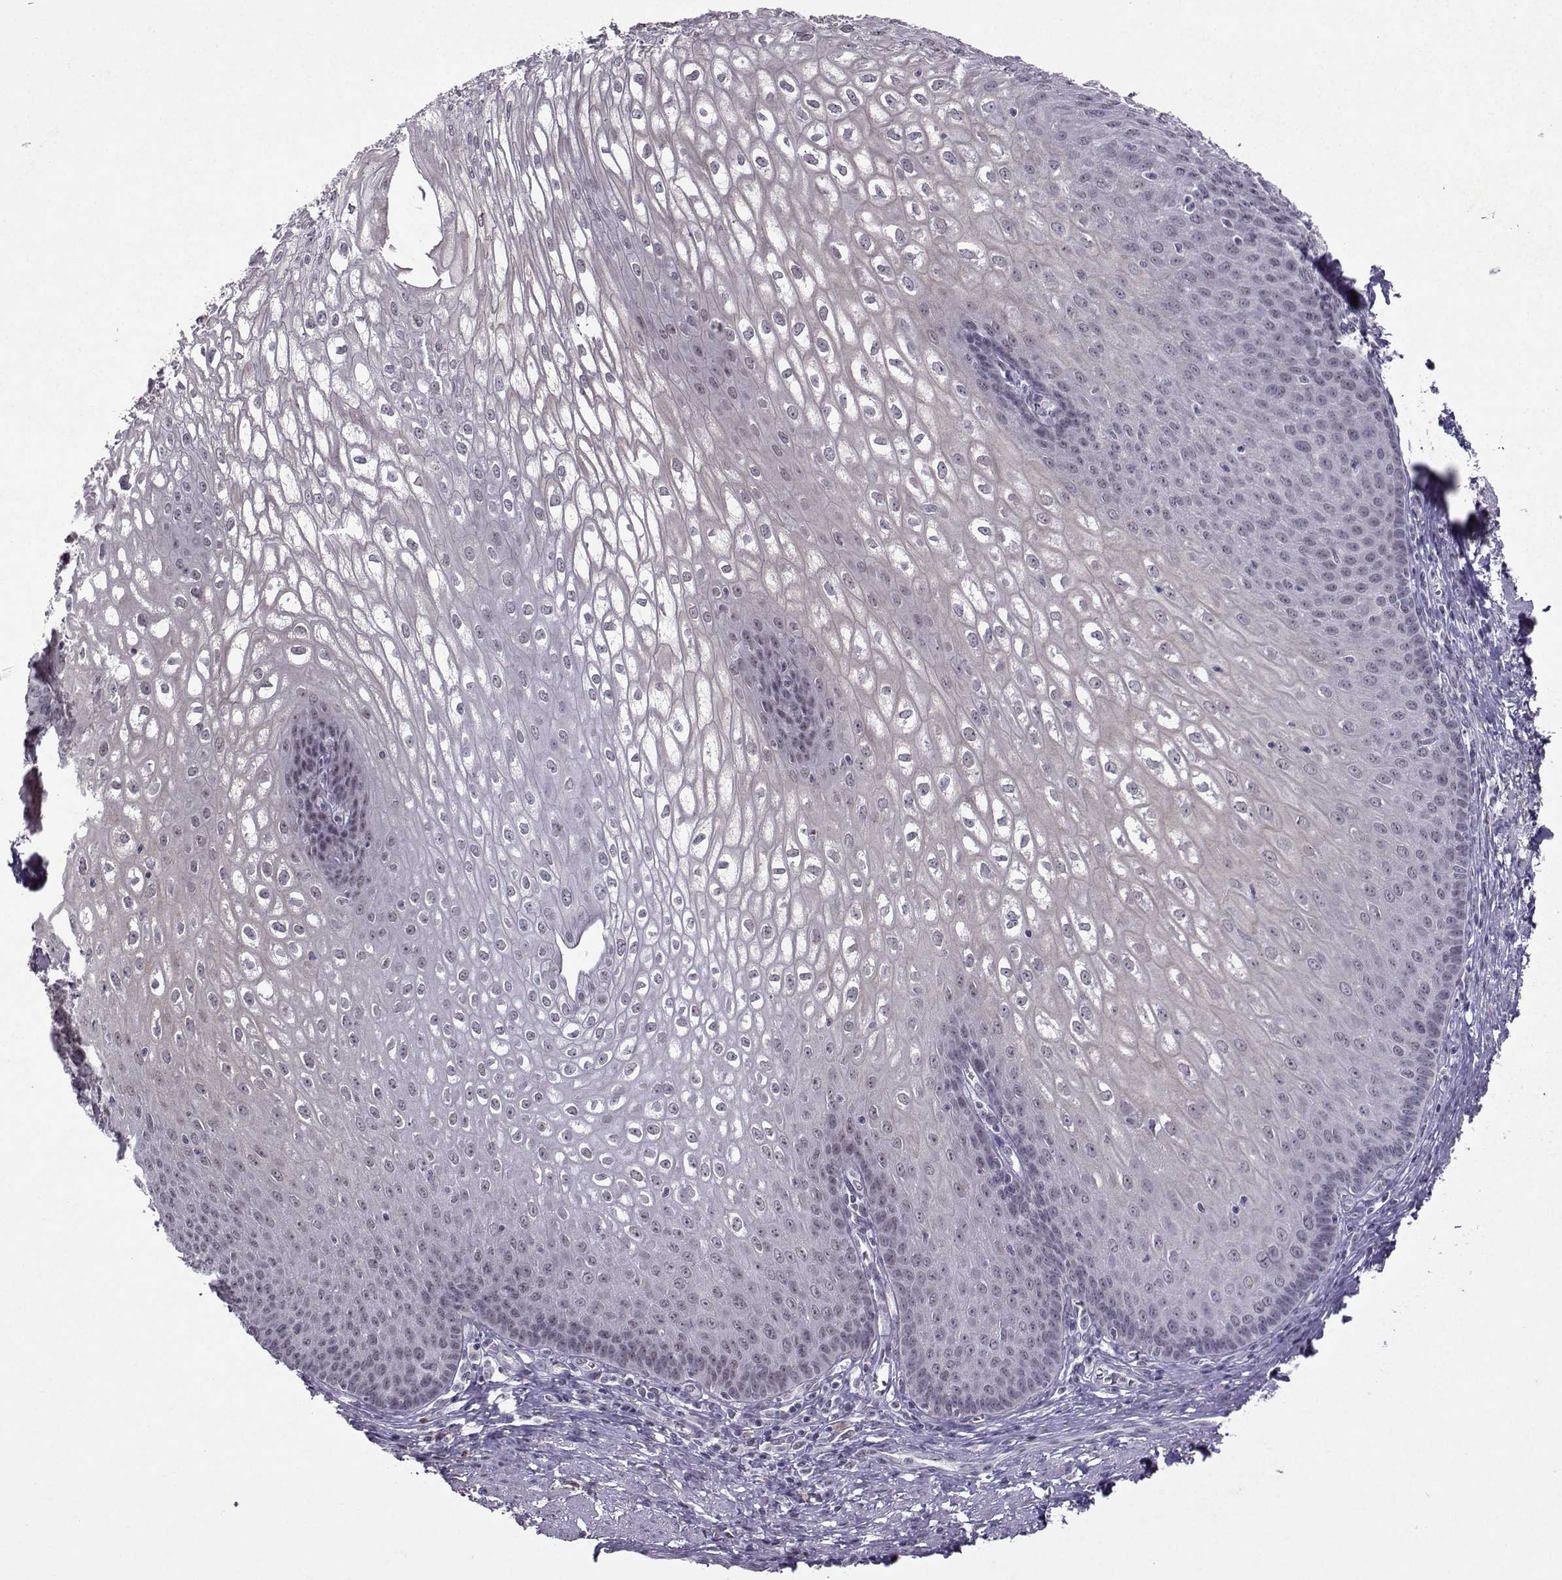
{"staining": {"intensity": "negative", "quantity": "none", "location": "none"}, "tissue": "esophagus", "cell_type": "Squamous epithelial cells", "image_type": "normal", "snomed": [{"axis": "morphology", "description": "Normal tissue, NOS"}, {"axis": "topography", "description": "Esophagus"}], "caption": "Immunohistochemistry (IHC) photomicrograph of normal esophagus stained for a protein (brown), which shows no staining in squamous epithelial cells.", "gene": "CCL28", "patient": {"sex": "male", "age": 58}}